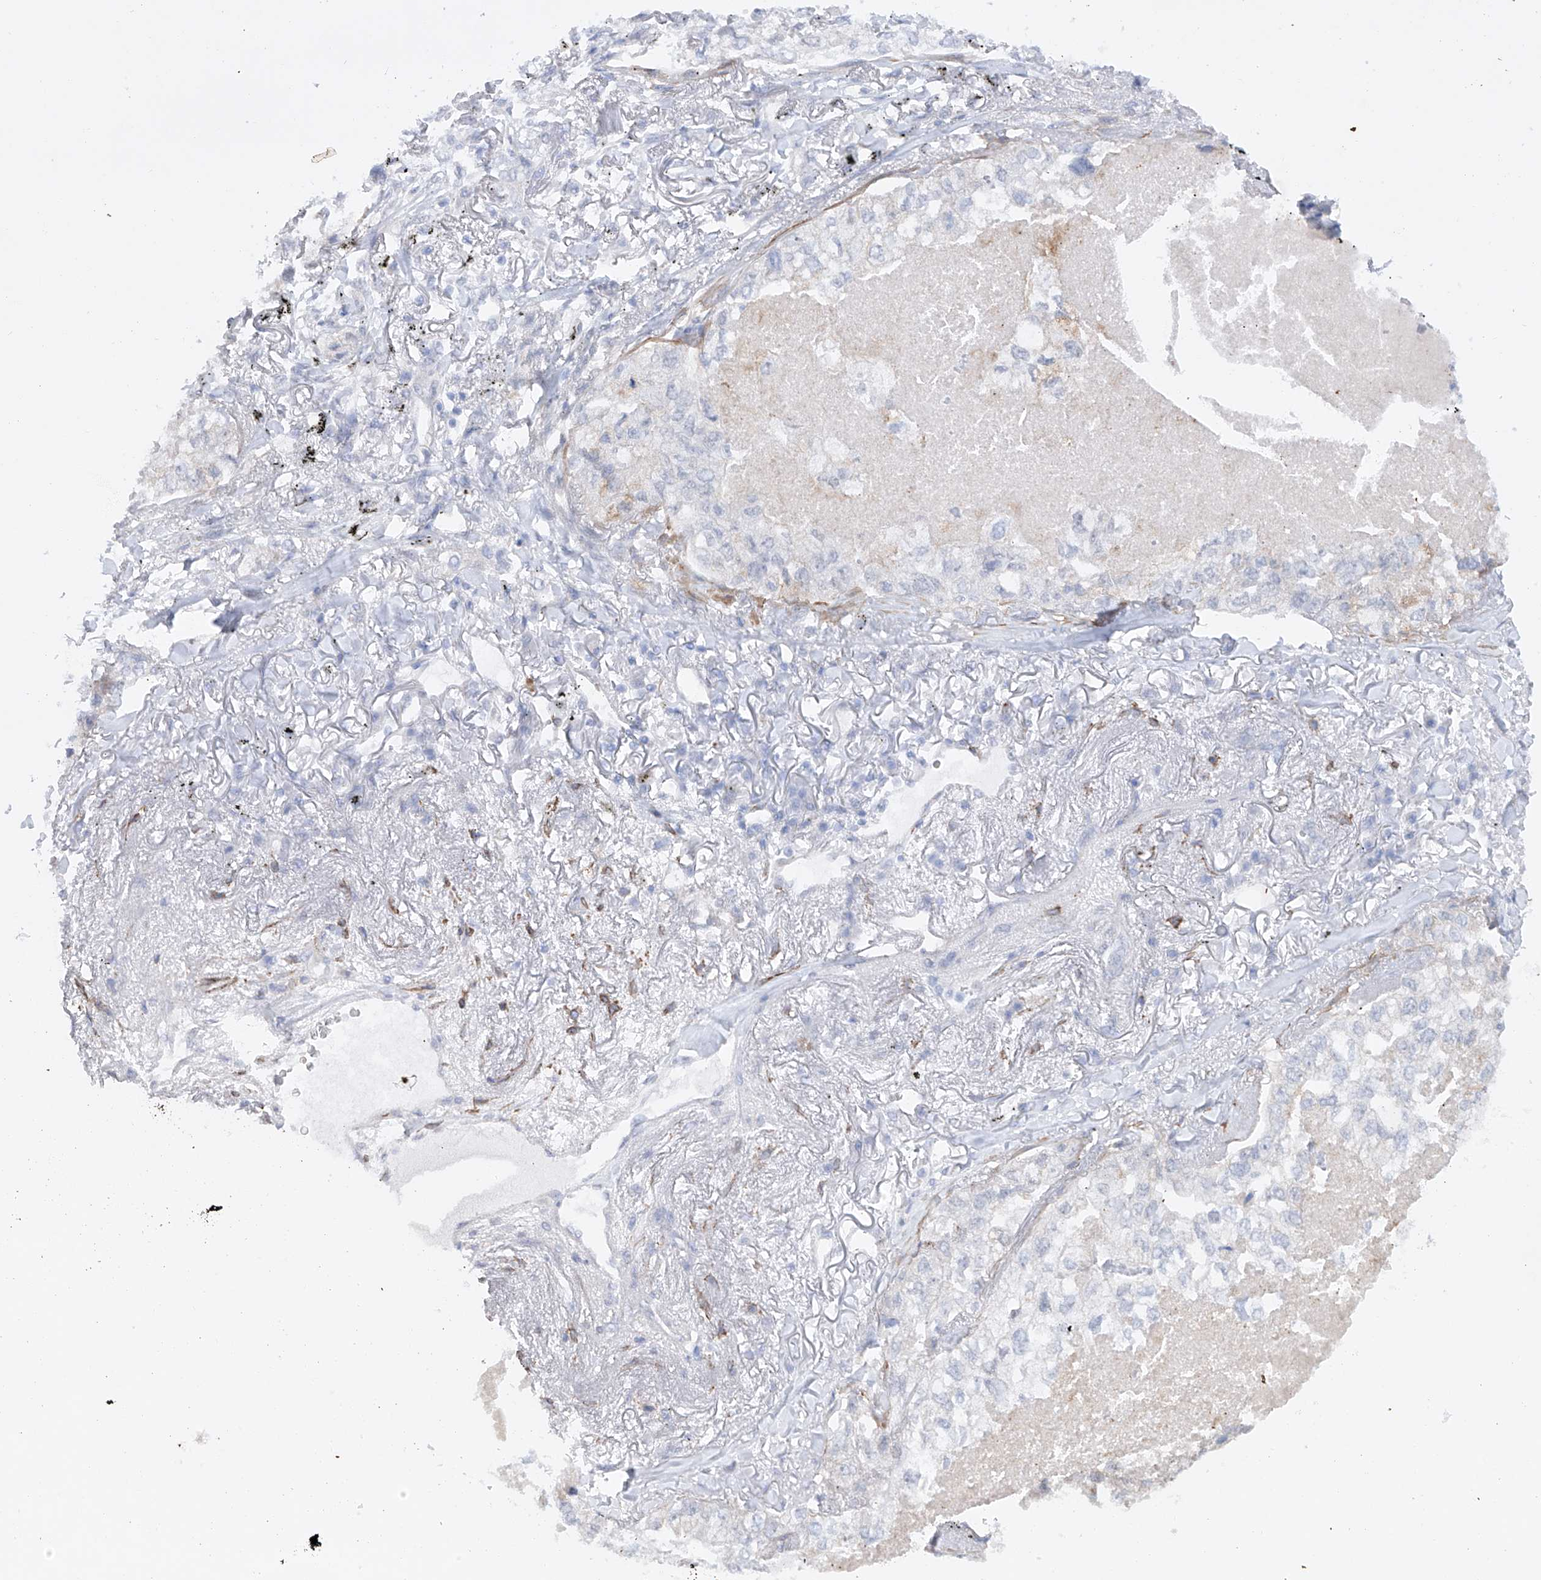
{"staining": {"intensity": "negative", "quantity": "none", "location": "none"}, "tissue": "lung cancer", "cell_type": "Tumor cells", "image_type": "cancer", "snomed": [{"axis": "morphology", "description": "Adenocarcinoma, NOS"}, {"axis": "topography", "description": "Lung"}], "caption": "The photomicrograph exhibits no significant expression in tumor cells of adenocarcinoma (lung).", "gene": "ZNF490", "patient": {"sex": "male", "age": 65}}